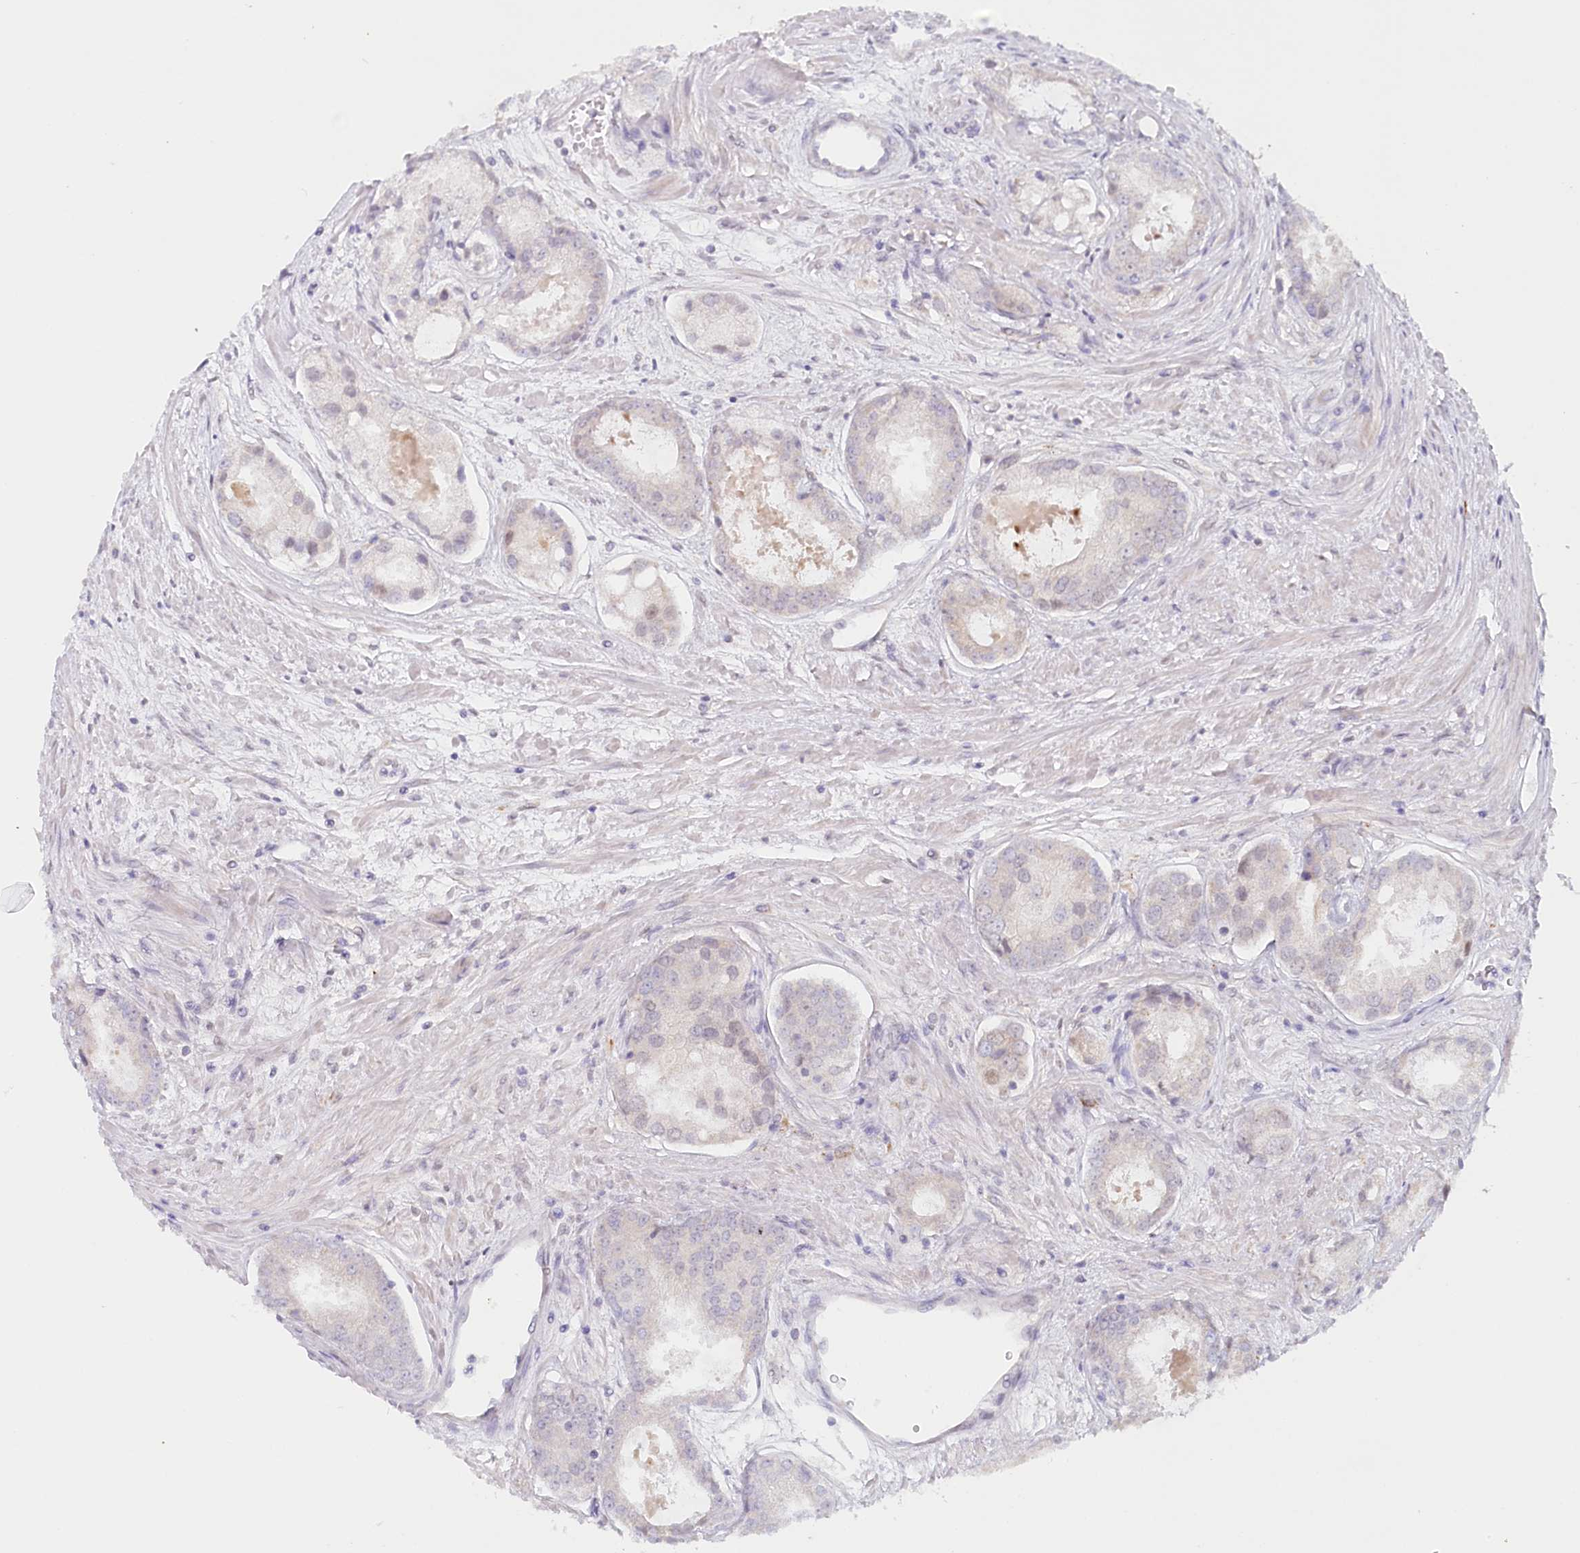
{"staining": {"intensity": "negative", "quantity": "none", "location": "none"}, "tissue": "prostate cancer", "cell_type": "Tumor cells", "image_type": "cancer", "snomed": [{"axis": "morphology", "description": "Adenocarcinoma, Low grade"}, {"axis": "topography", "description": "Prostate"}], "caption": "Immunohistochemistry (IHC) image of neoplastic tissue: human low-grade adenocarcinoma (prostate) stained with DAB exhibits no significant protein expression in tumor cells. (DAB (3,3'-diaminobenzidine) immunohistochemistry (IHC), high magnification).", "gene": "PSAPL1", "patient": {"sex": "male", "age": 68}}